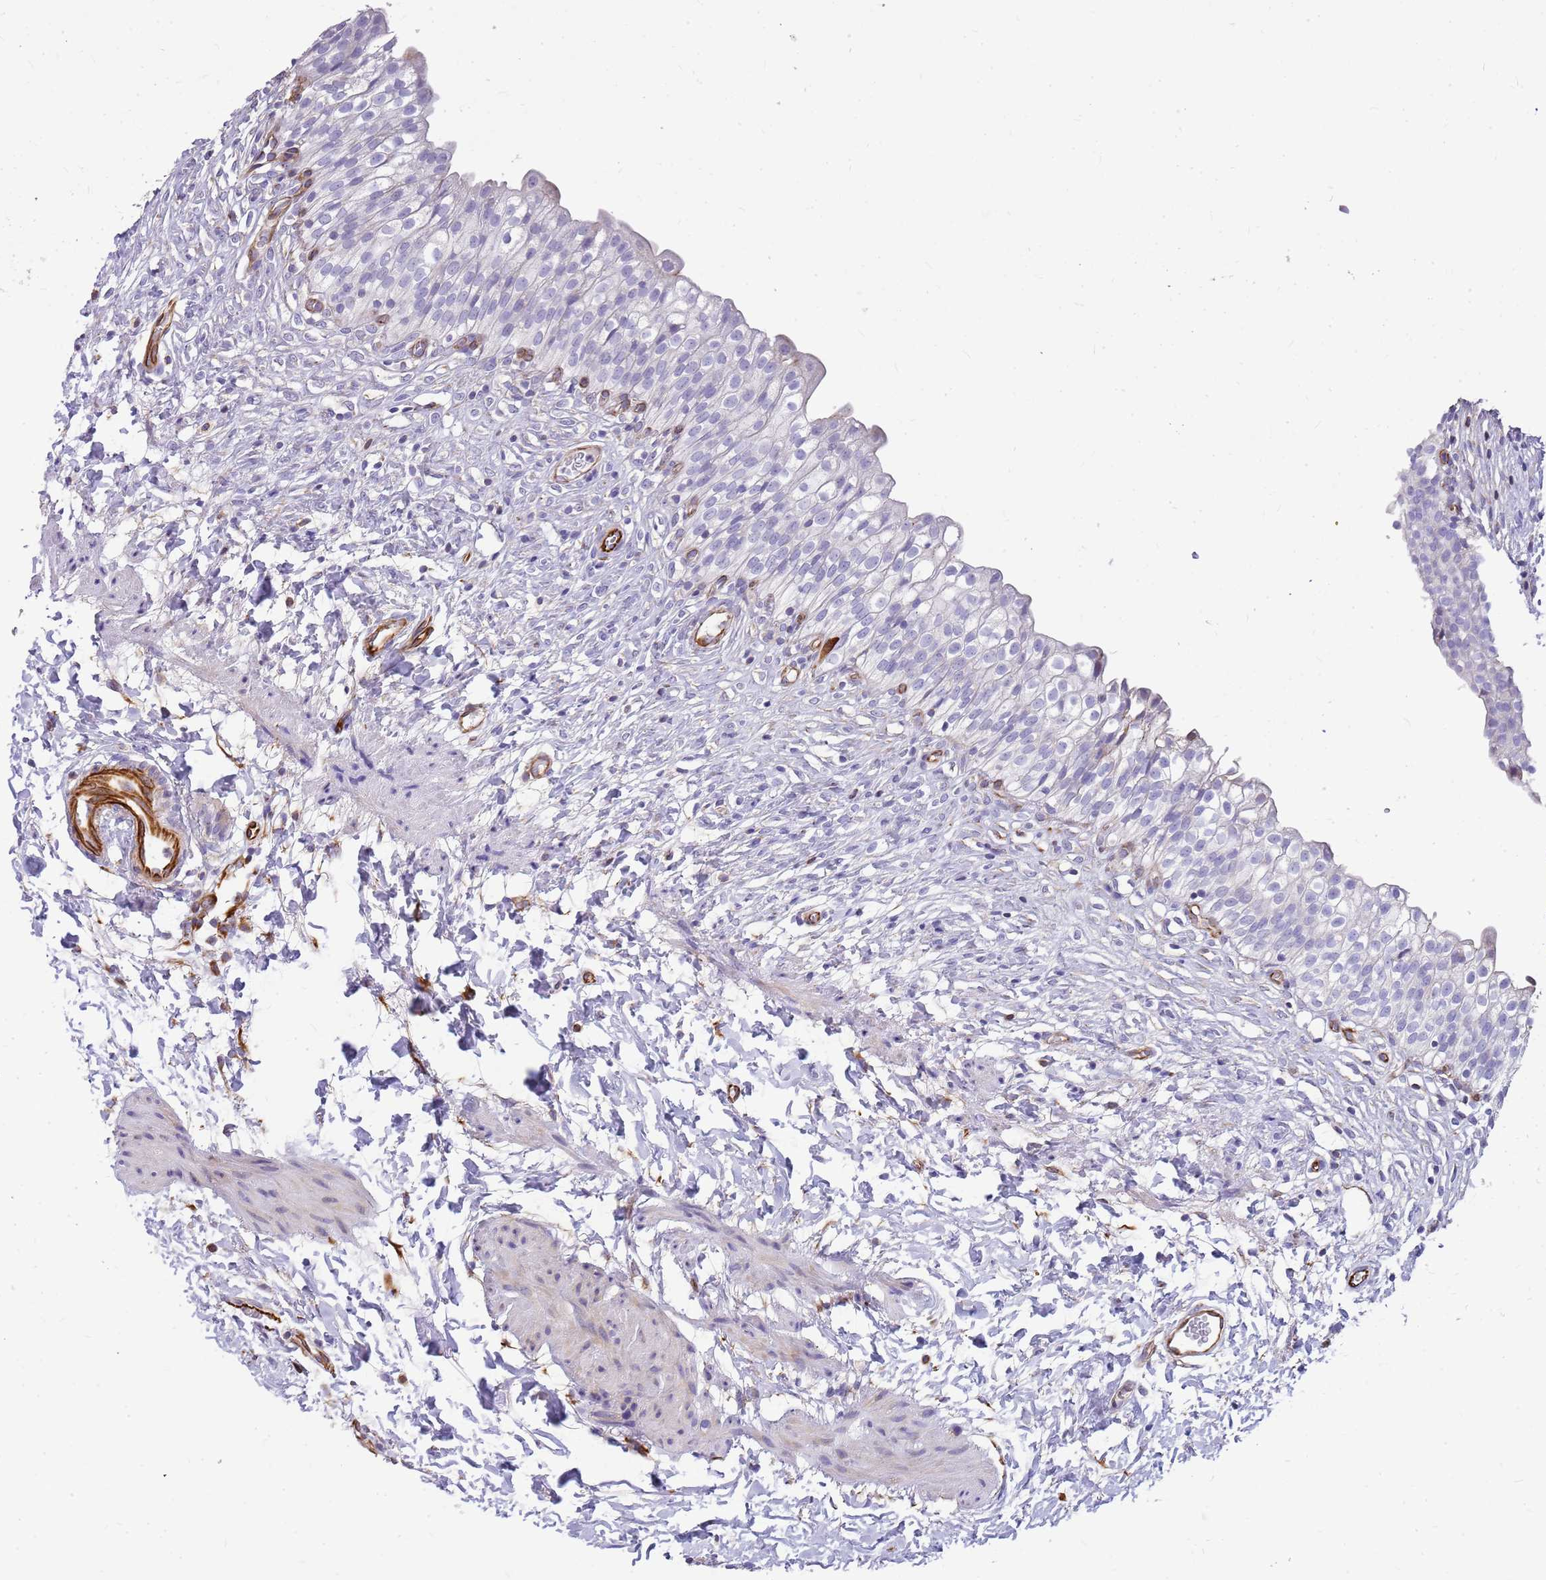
{"staining": {"intensity": "weak", "quantity": "<25%", "location": "cytoplasmic/membranous"}, "tissue": "urinary bladder", "cell_type": "Urothelial cells", "image_type": "normal", "snomed": [{"axis": "morphology", "description": "Normal tissue, NOS"}, {"axis": "topography", "description": "Urinary bladder"}], "caption": "Urothelial cells are negative for protein expression in benign human urinary bladder. The staining was performed using DAB (3,3'-diaminobenzidine) to visualize the protein expression in brown, while the nuclei were stained in blue with hematoxylin (Magnification: 20x).", "gene": "ZDHHC1", "patient": {"sex": "male", "age": 55}}